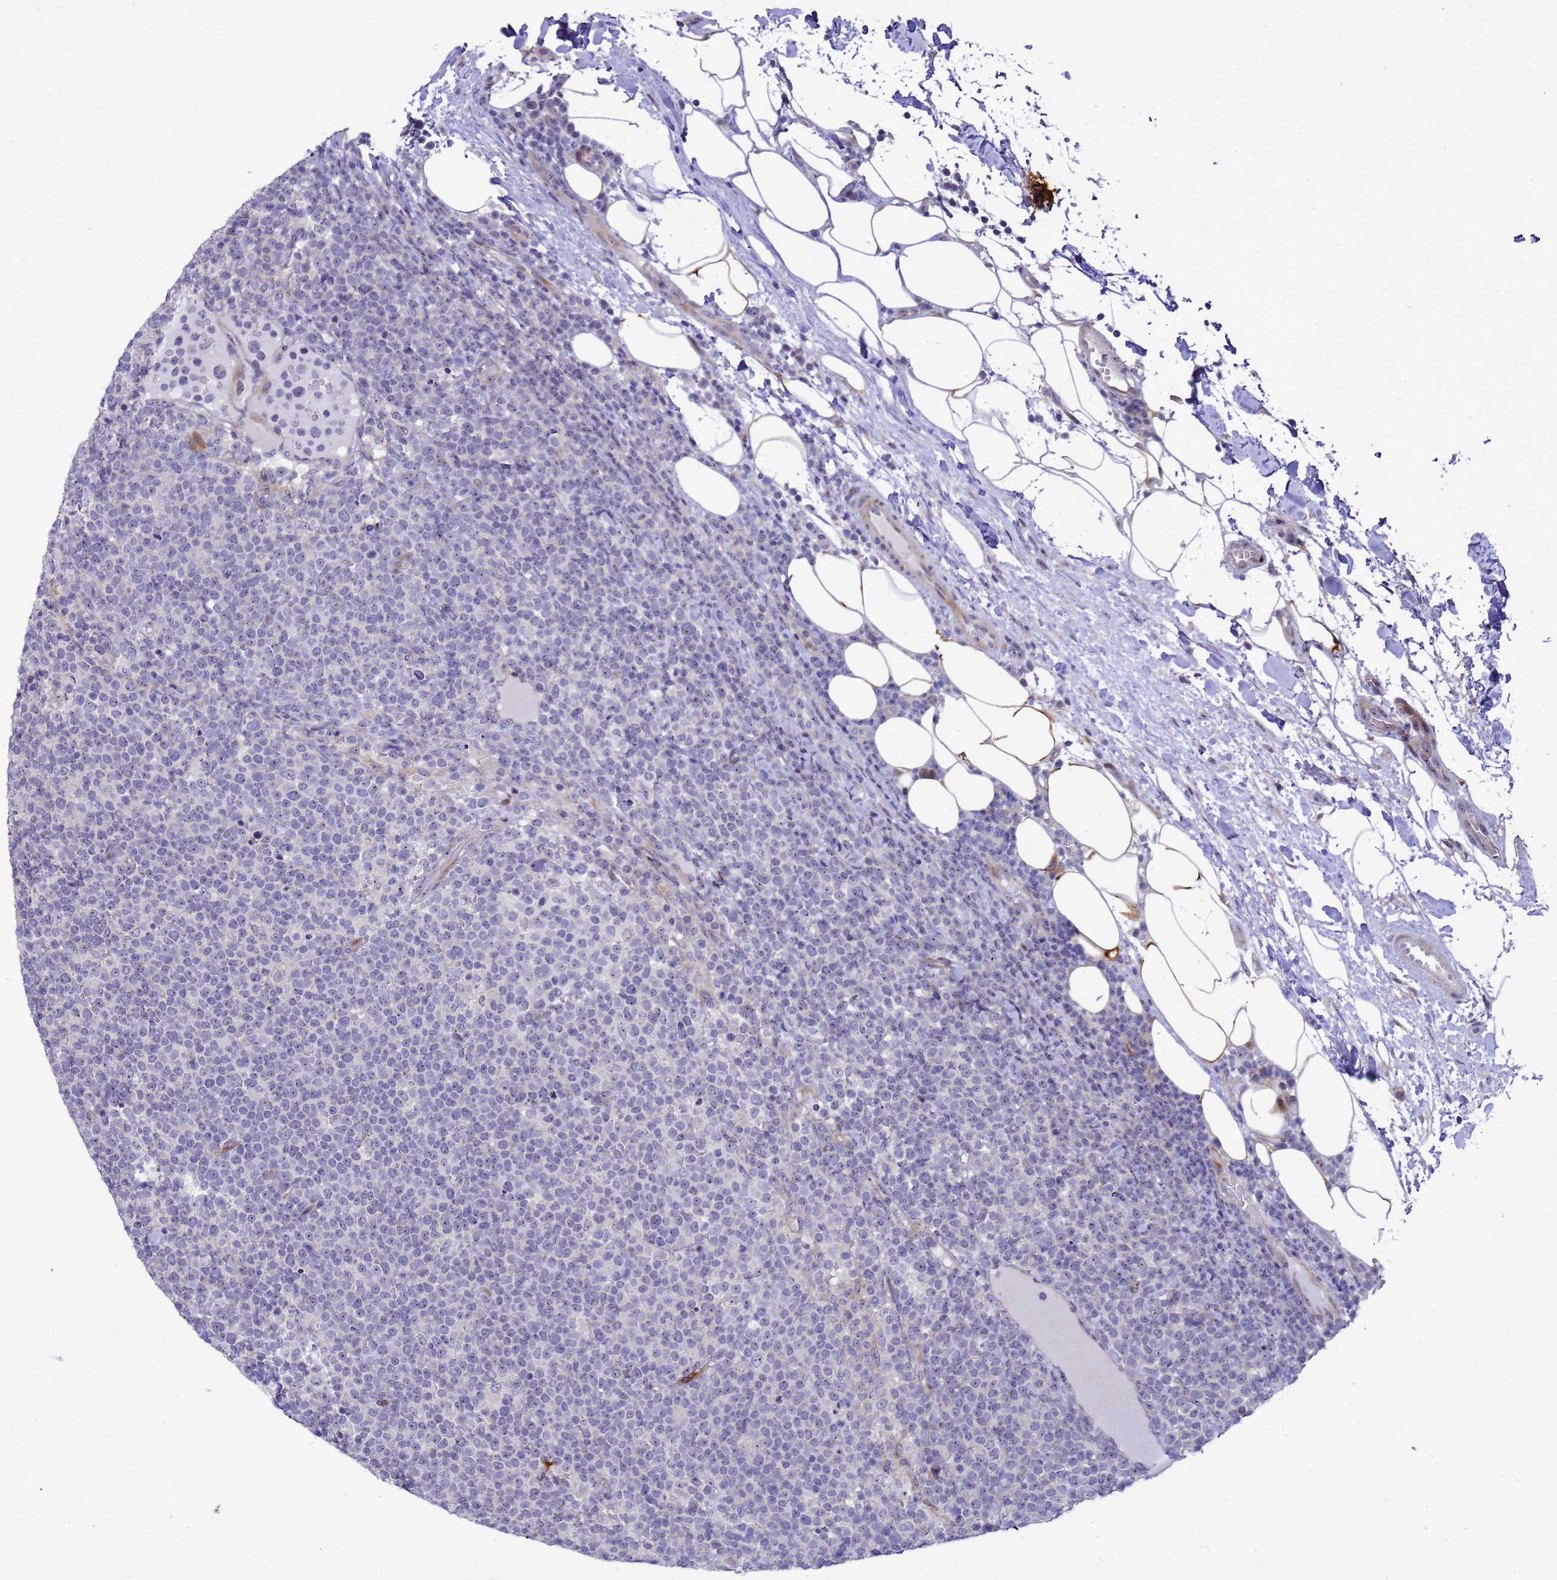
{"staining": {"intensity": "negative", "quantity": "none", "location": "none"}, "tissue": "lymphoma", "cell_type": "Tumor cells", "image_type": "cancer", "snomed": [{"axis": "morphology", "description": "Malignant lymphoma, non-Hodgkin's type, High grade"}, {"axis": "topography", "description": "Lymph node"}], "caption": "Tumor cells are negative for brown protein staining in lymphoma.", "gene": "RSPO1", "patient": {"sex": "male", "age": 61}}